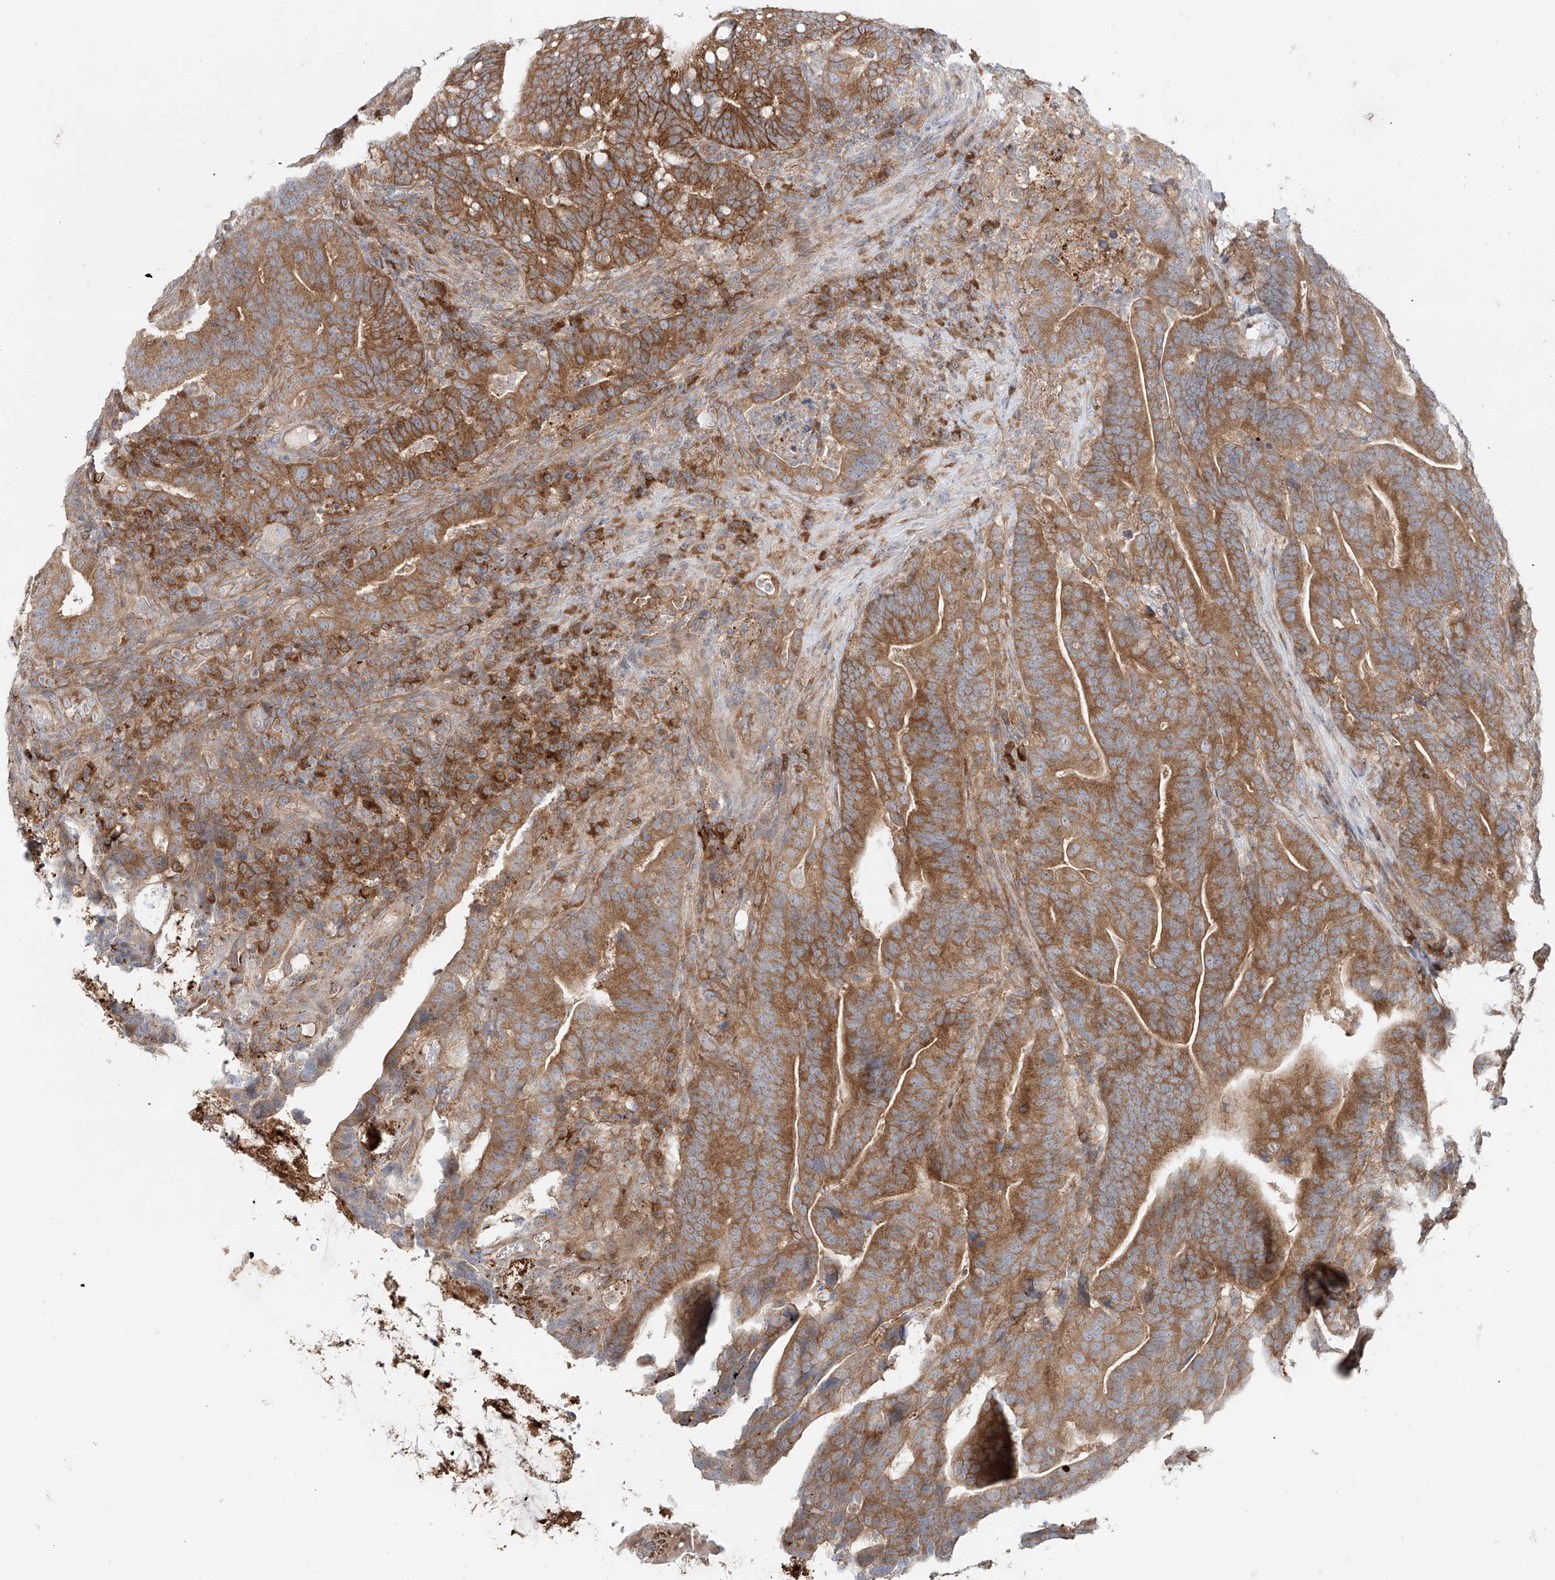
{"staining": {"intensity": "moderate", "quantity": ">75%", "location": "cytoplasmic/membranous"}, "tissue": "colorectal cancer", "cell_type": "Tumor cells", "image_type": "cancer", "snomed": [{"axis": "morphology", "description": "Adenocarcinoma, NOS"}, {"axis": "topography", "description": "Colon"}], "caption": "Moderate cytoplasmic/membranous protein staining is appreciated in approximately >75% of tumor cells in colorectal cancer. Immunohistochemistry stains the protein in brown and the nuclei are stained blue.", "gene": "TJAP1", "patient": {"sex": "female", "age": 66}}